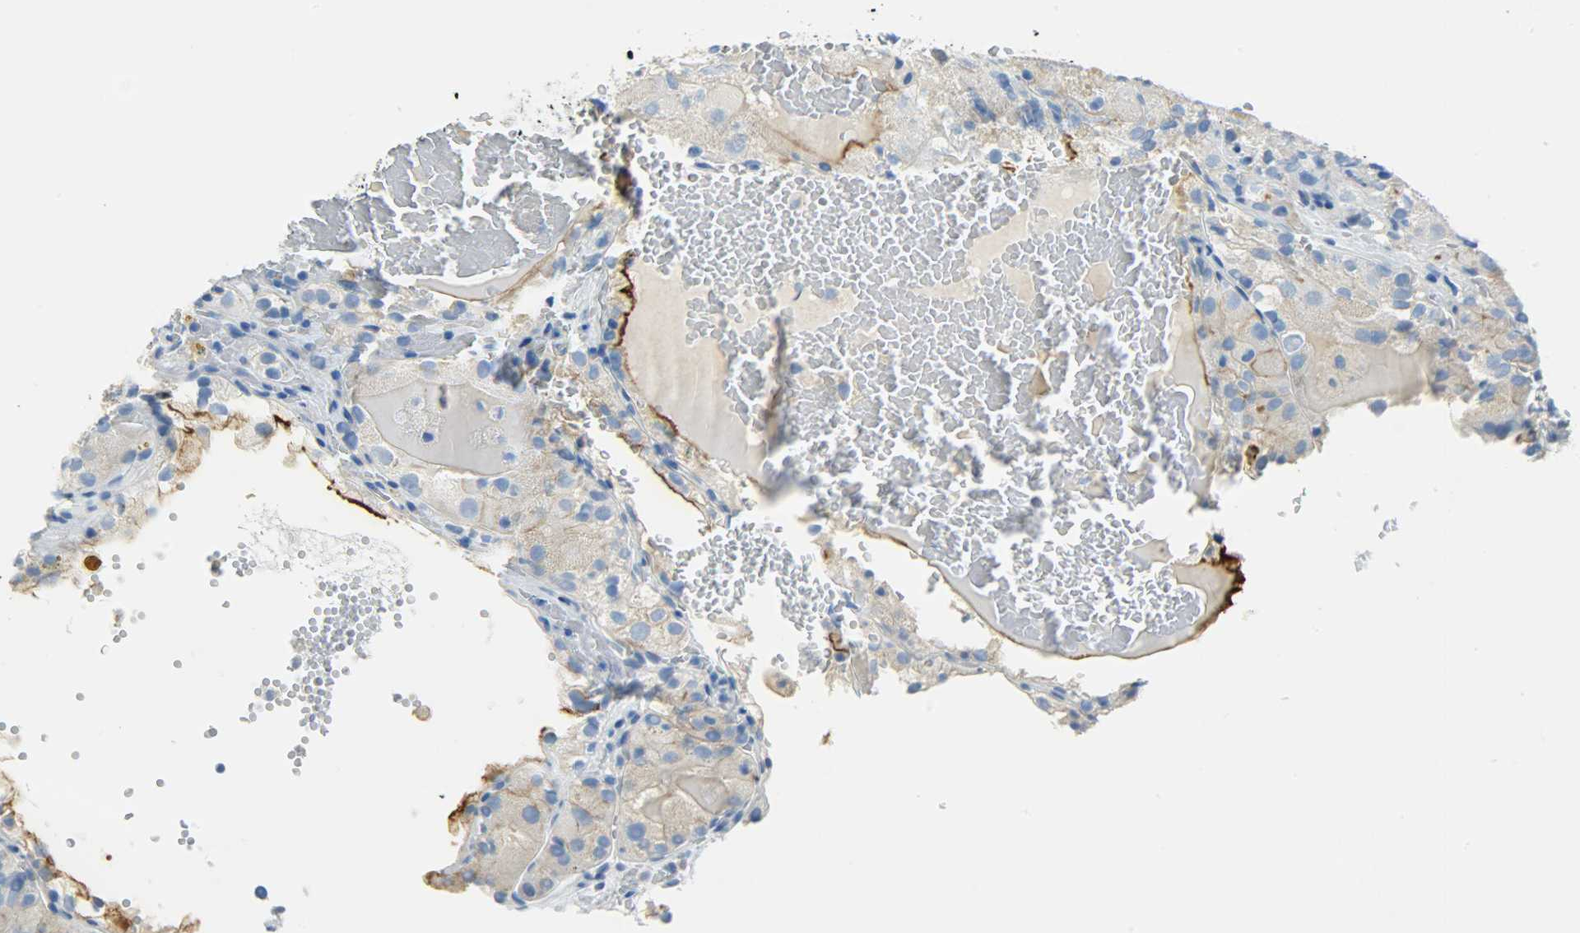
{"staining": {"intensity": "moderate", "quantity": "25%-75%", "location": "cytoplasmic/membranous"}, "tissue": "renal cancer", "cell_type": "Tumor cells", "image_type": "cancer", "snomed": [{"axis": "morphology", "description": "Normal tissue, NOS"}, {"axis": "morphology", "description": "Adenocarcinoma, NOS"}, {"axis": "topography", "description": "Kidney"}], "caption": "Renal cancer (adenocarcinoma) stained with a brown dye demonstrates moderate cytoplasmic/membranous positive staining in approximately 25%-75% of tumor cells.", "gene": "PROM1", "patient": {"sex": "male", "age": 61}}